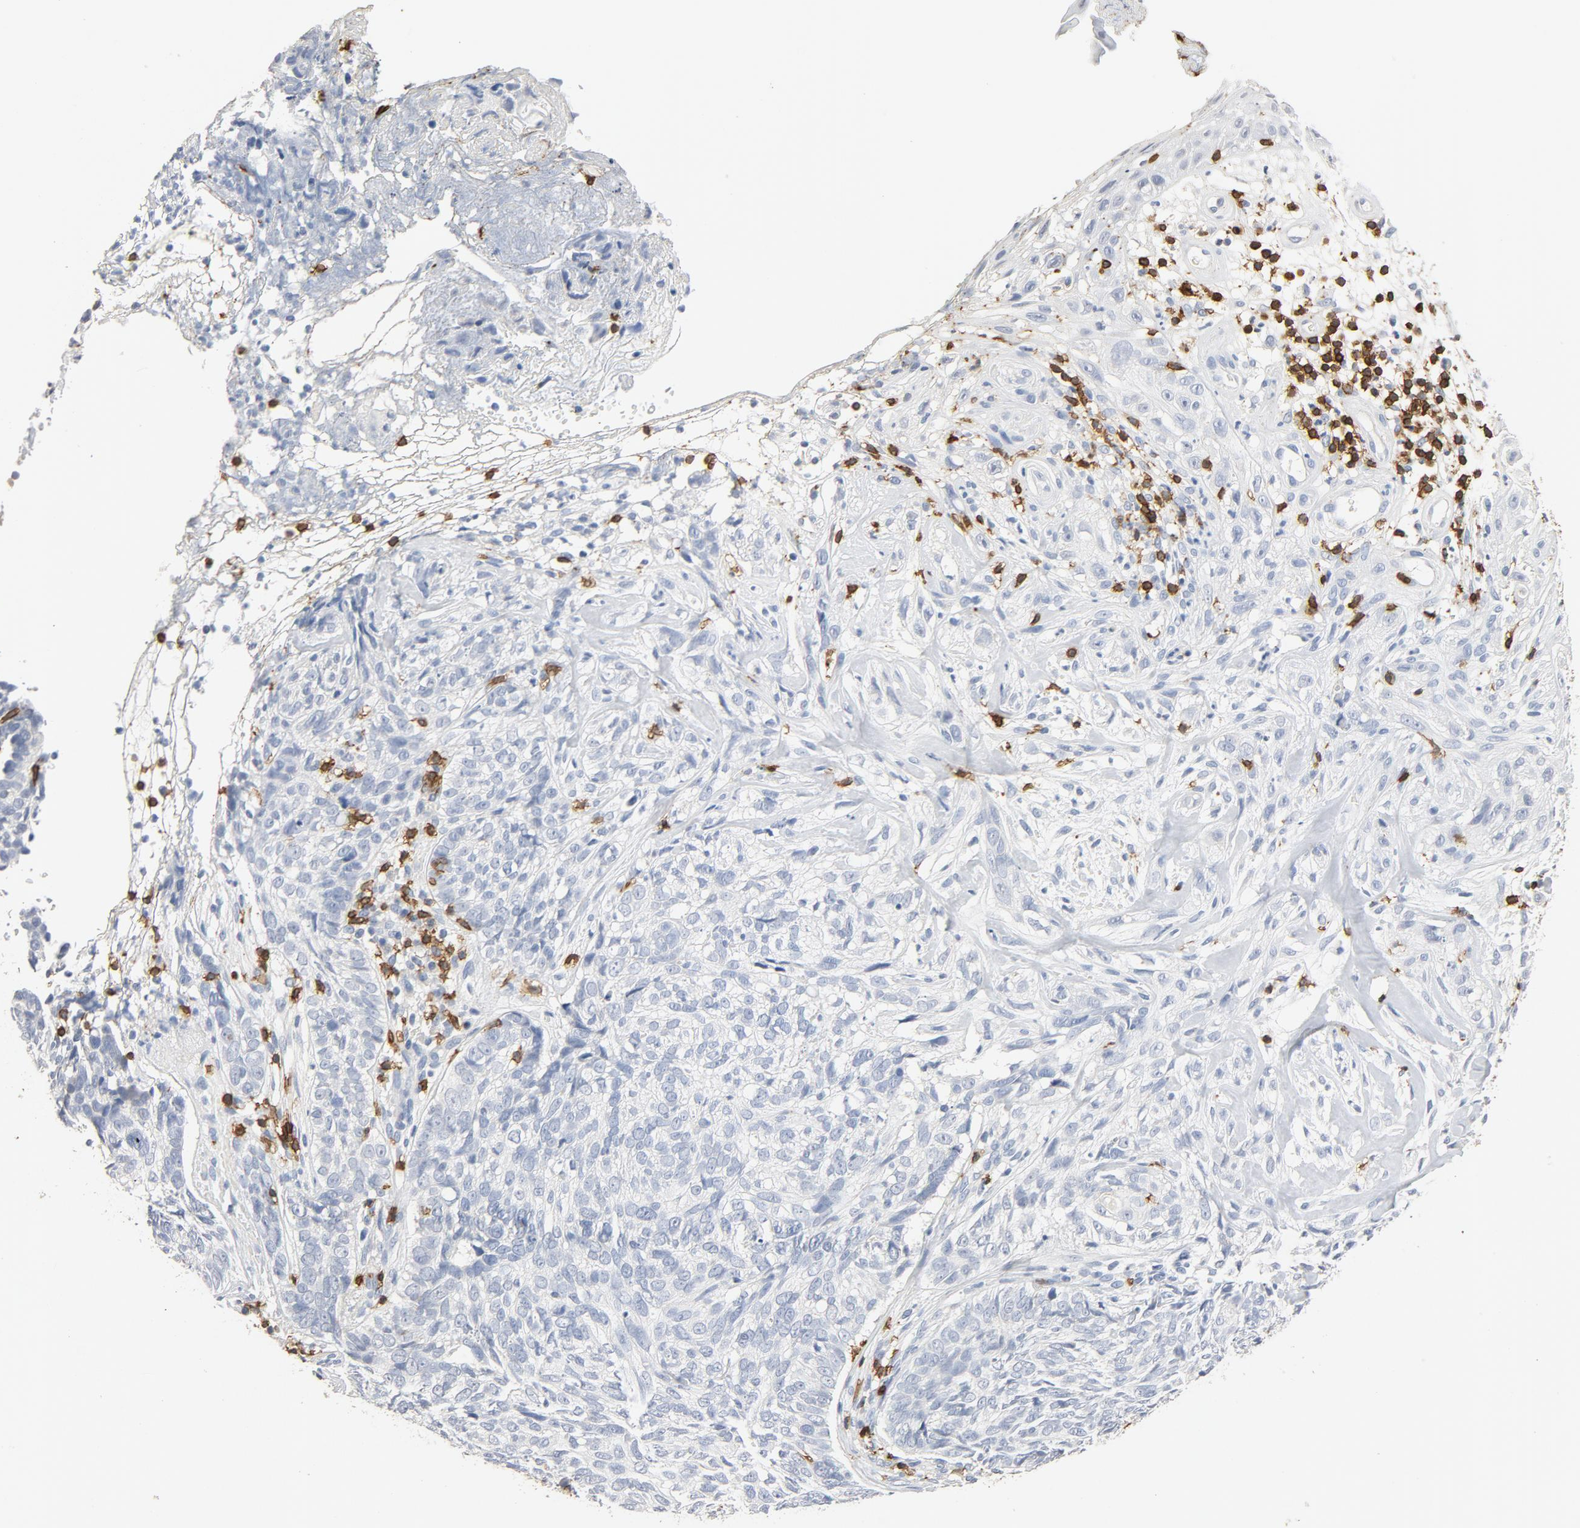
{"staining": {"intensity": "negative", "quantity": "none", "location": "none"}, "tissue": "skin cancer", "cell_type": "Tumor cells", "image_type": "cancer", "snomed": [{"axis": "morphology", "description": "Basal cell carcinoma"}, {"axis": "topography", "description": "Skin"}], "caption": "Tumor cells show no significant protein positivity in skin basal cell carcinoma. (DAB immunohistochemistry (IHC), high magnification).", "gene": "CD247", "patient": {"sex": "male", "age": 72}}